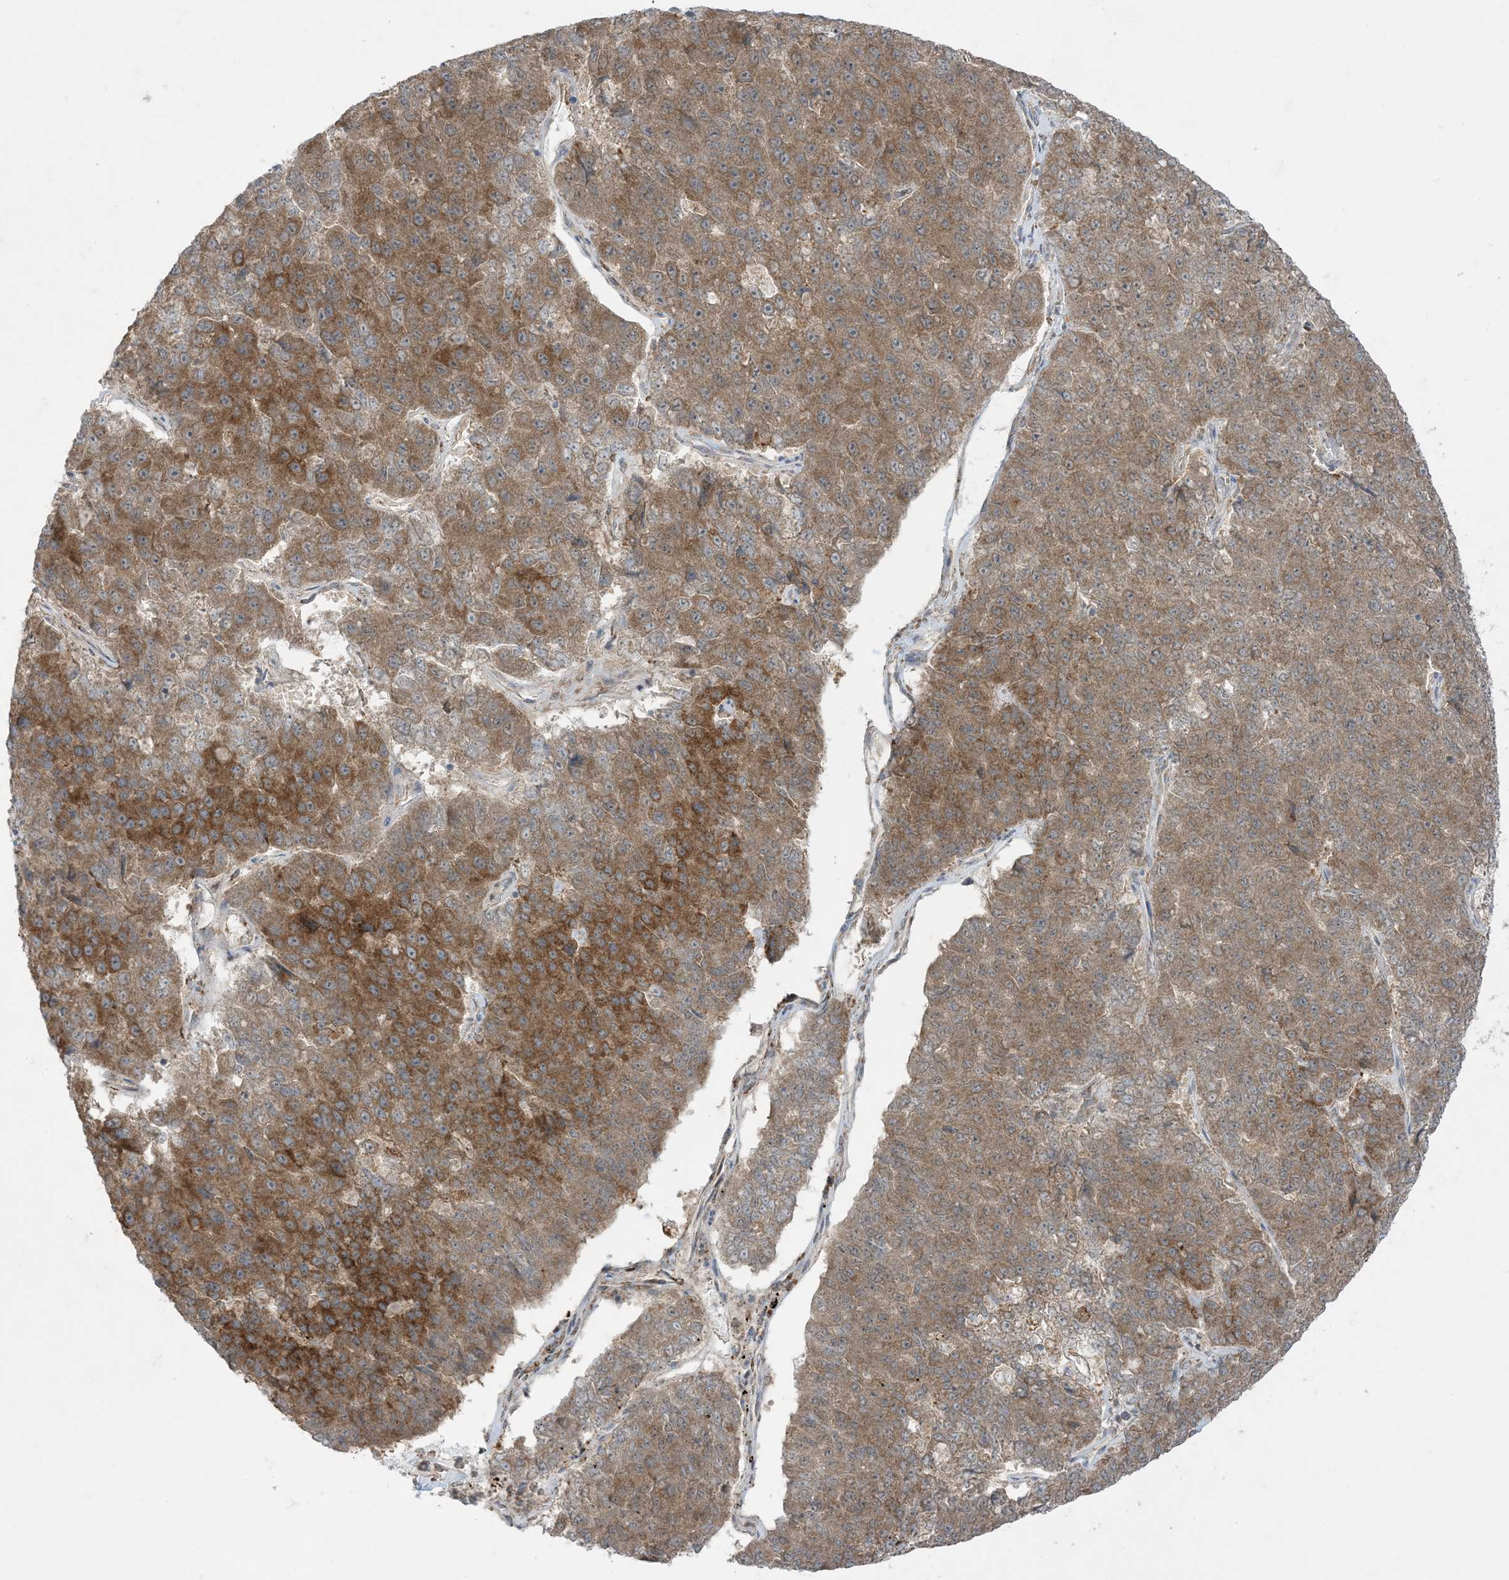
{"staining": {"intensity": "moderate", "quantity": ">75%", "location": "cytoplasmic/membranous"}, "tissue": "pancreatic cancer", "cell_type": "Tumor cells", "image_type": "cancer", "snomed": [{"axis": "morphology", "description": "Adenocarcinoma, NOS"}, {"axis": "topography", "description": "Pancreas"}], "caption": "Approximately >75% of tumor cells in human pancreatic cancer (adenocarcinoma) demonstrate moderate cytoplasmic/membranous protein positivity as visualized by brown immunohistochemical staining.", "gene": "ODC1", "patient": {"sex": "male", "age": 50}}